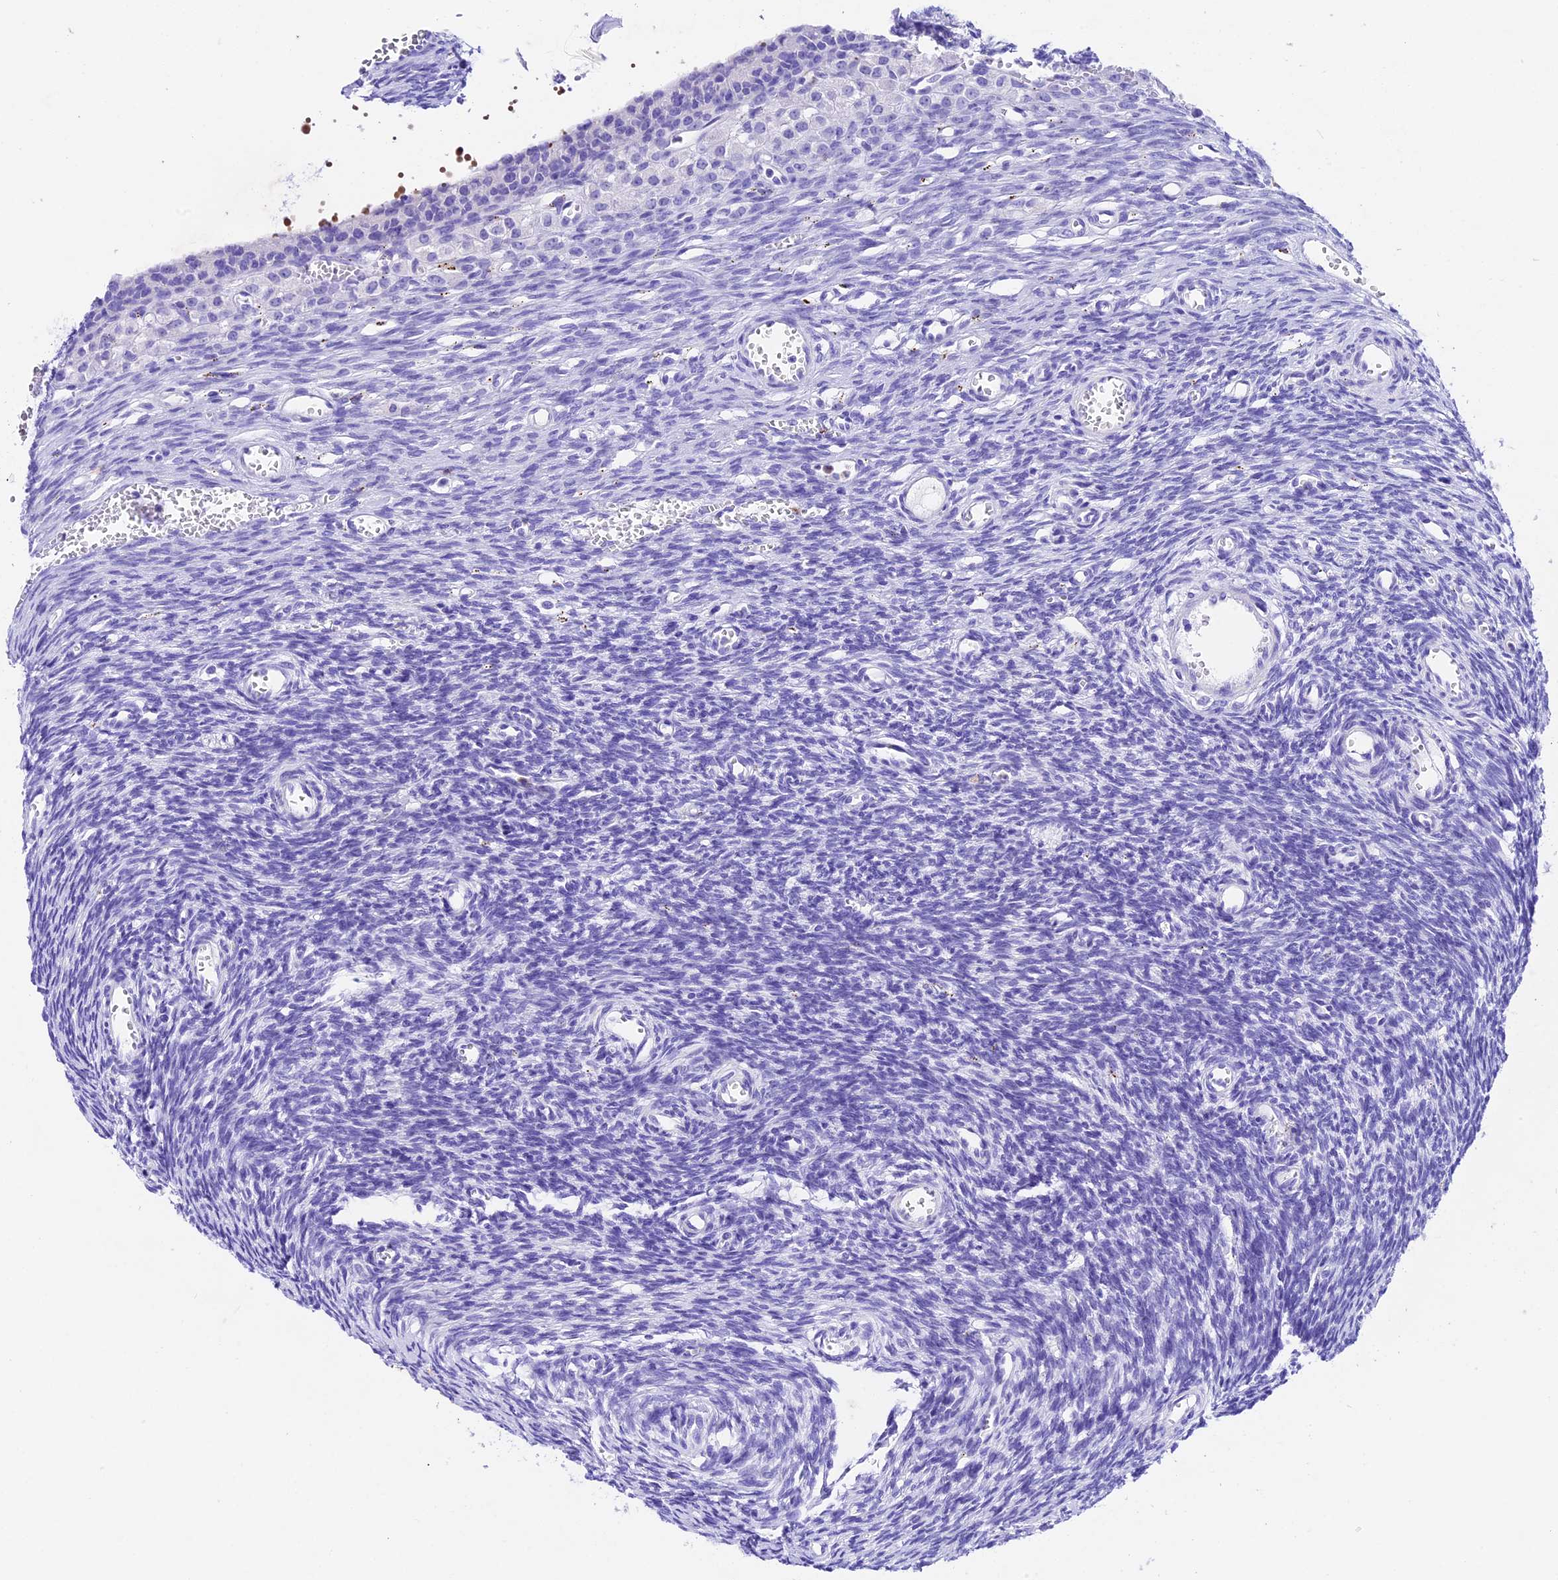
{"staining": {"intensity": "negative", "quantity": "none", "location": "none"}, "tissue": "ovary", "cell_type": "Follicle cells", "image_type": "normal", "snomed": [{"axis": "morphology", "description": "Normal tissue, NOS"}, {"axis": "topography", "description": "Ovary"}], "caption": "Micrograph shows no significant protein staining in follicle cells of benign ovary.", "gene": "PSG11", "patient": {"sex": "female", "age": 39}}